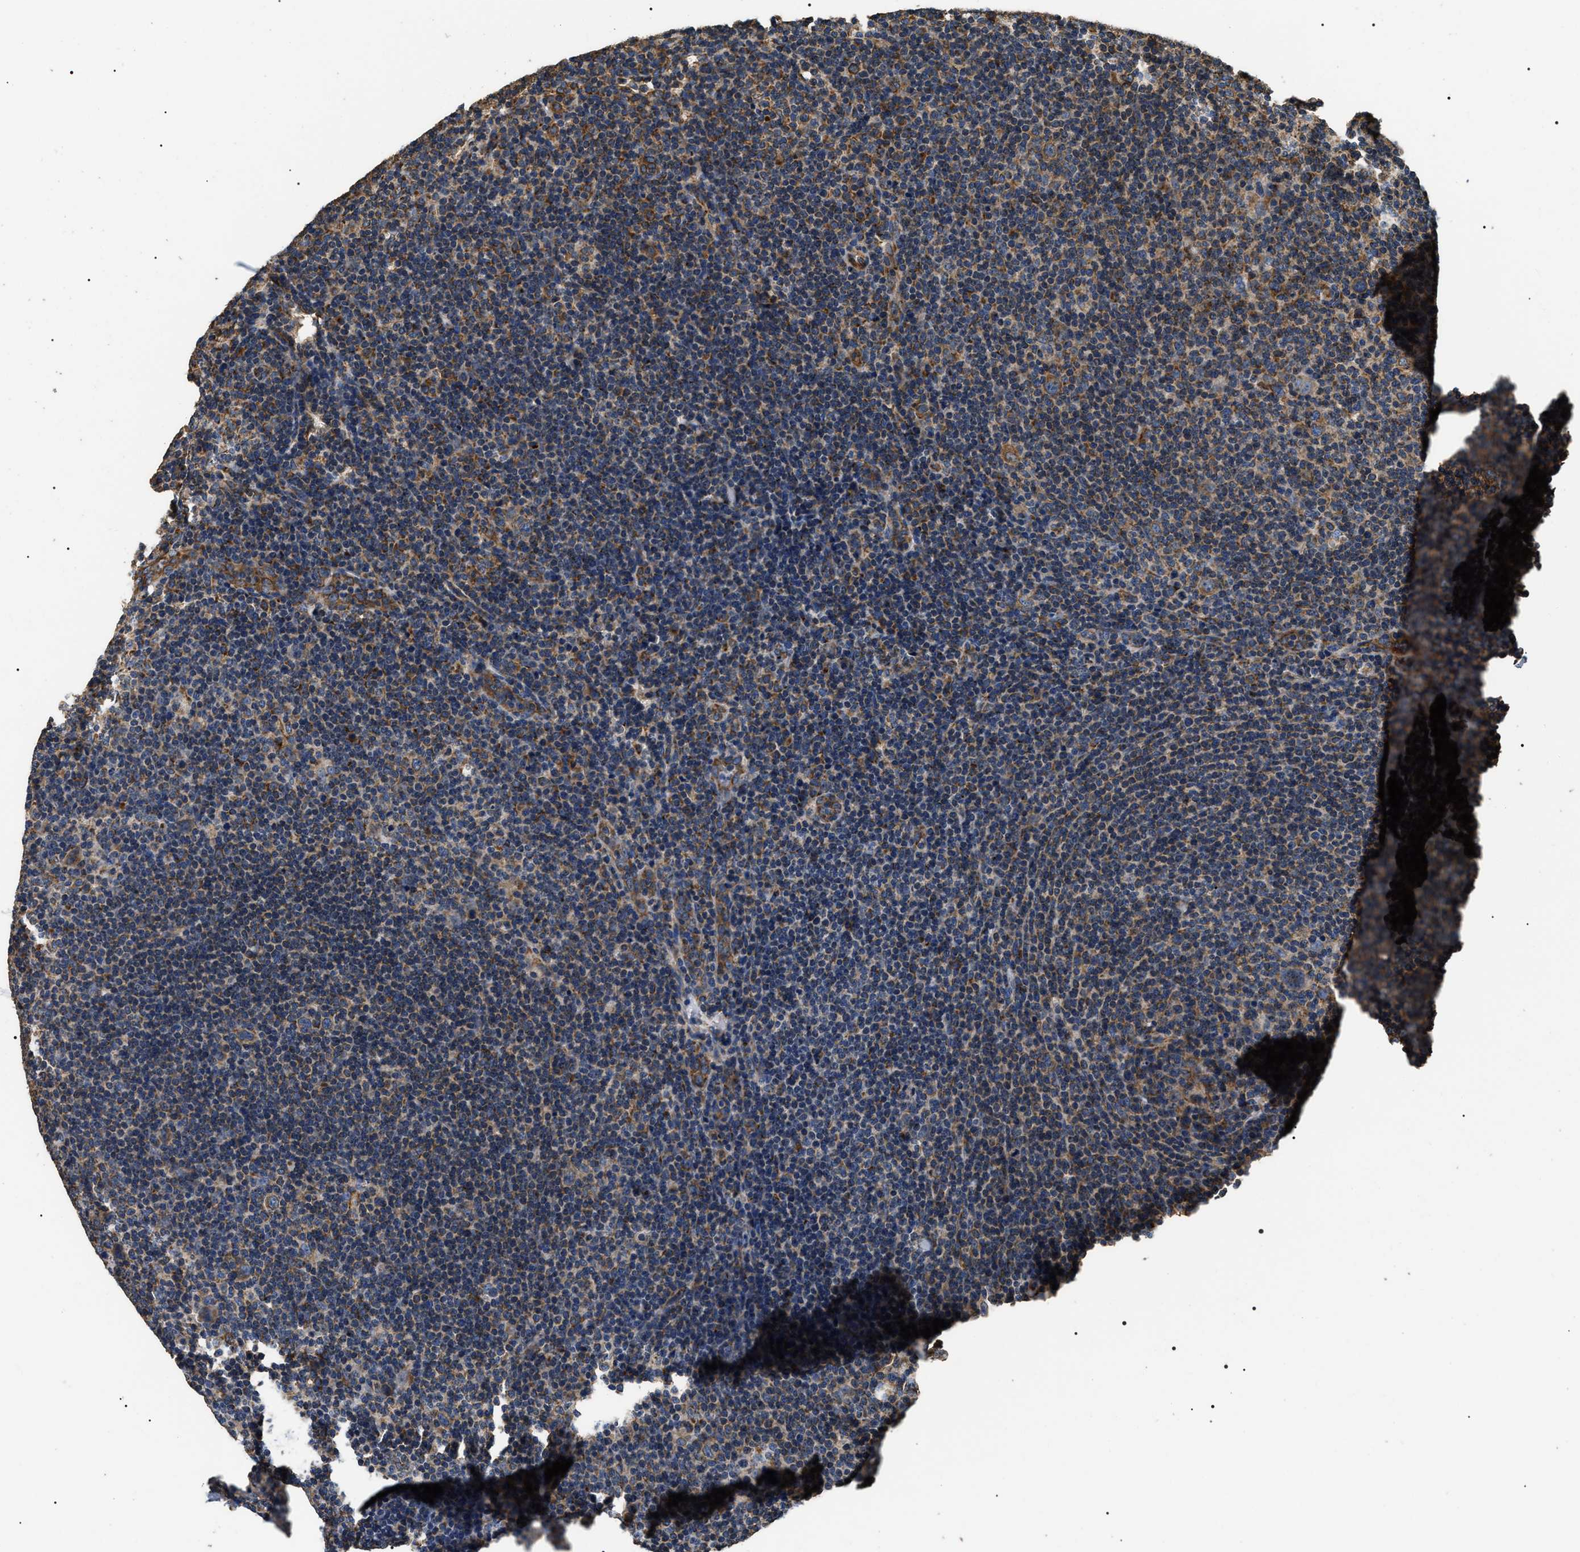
{"staining": {"intensity": "moderate", "quantity": ">75%", "location": "cytoplasmic/membranous"}, "tissue": "lymphoma", "cell_type": "Tumor cells", "image_type": "cancer", "snomed": [{"axis": "morphology", "description": "Hodgkin's disease, NOS"}, {"axis": "topography", "description": "Lymph node"}], "caption": "Immunohistochemical staining of lymphoma exhibits medium levels of moderate cytoplasmic/membranous protein positivity in approximately >75% of tumor cells.", "gene": "KTN1", "patient": {"sex": "female", "age": 57}}